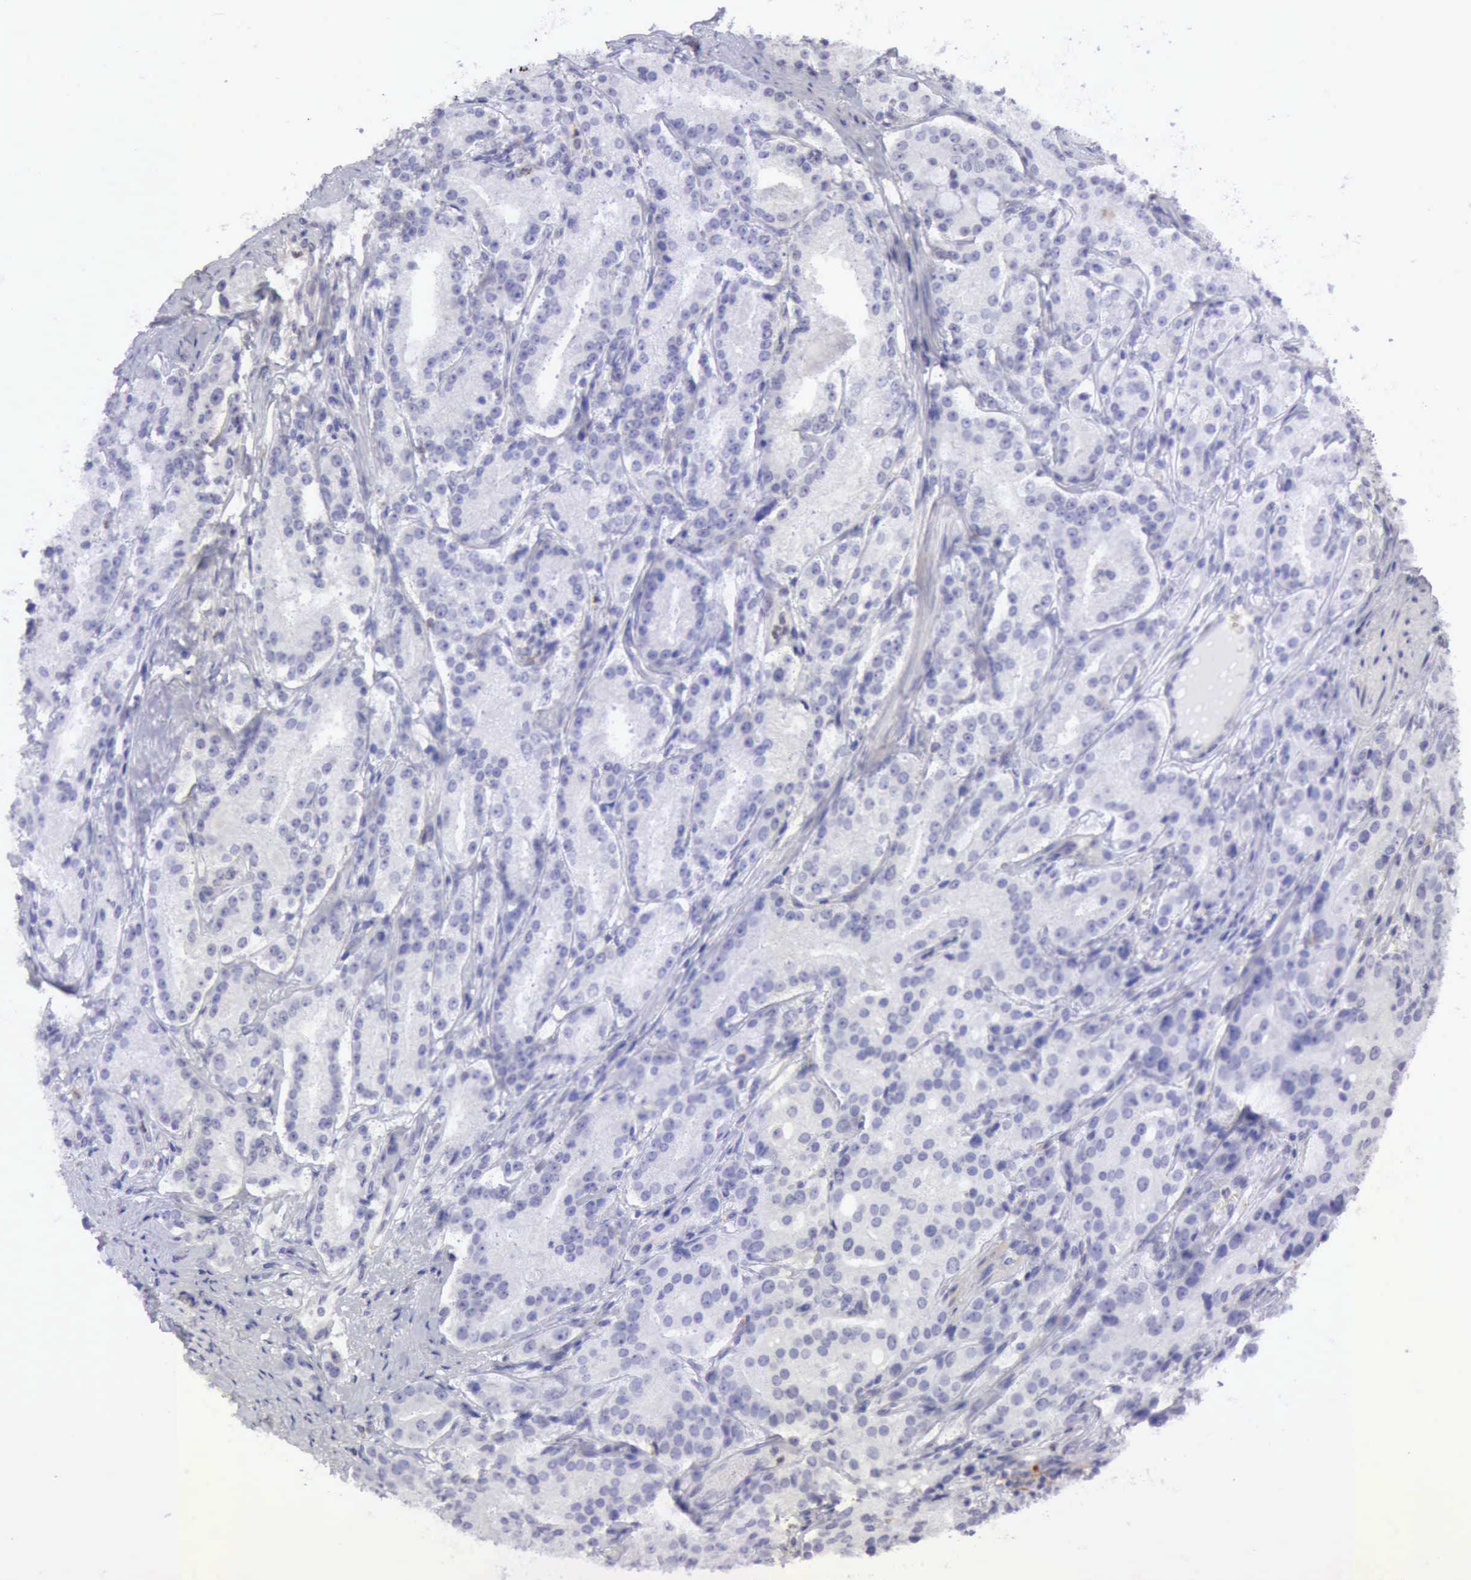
{"staining": {"intensity": "negative", "quantity": "none", "location": "none"}, "tissue": "prostate cancer", "cell_type": "Tumor cells", "image_type": "cancer", "snomed": [{"axis": "morphology", "description": "Adenocarcinoma, Medium grade"}, {"axis": "topography", "description": "Prostate"}], "caption": "Photomicrograph shows no protein staining in tumor cells of medium-grade adenocarcinoma (prostate) tissue. The staining was performed using DAB (3,3'-diaminobenzidine) to visualize the protein expression in brown, while the nuclei were stained in blue with hematoxylin (Magnification: 20x).", "gene": "TFRC", "patient": {"sex": "male", "age": 72}}